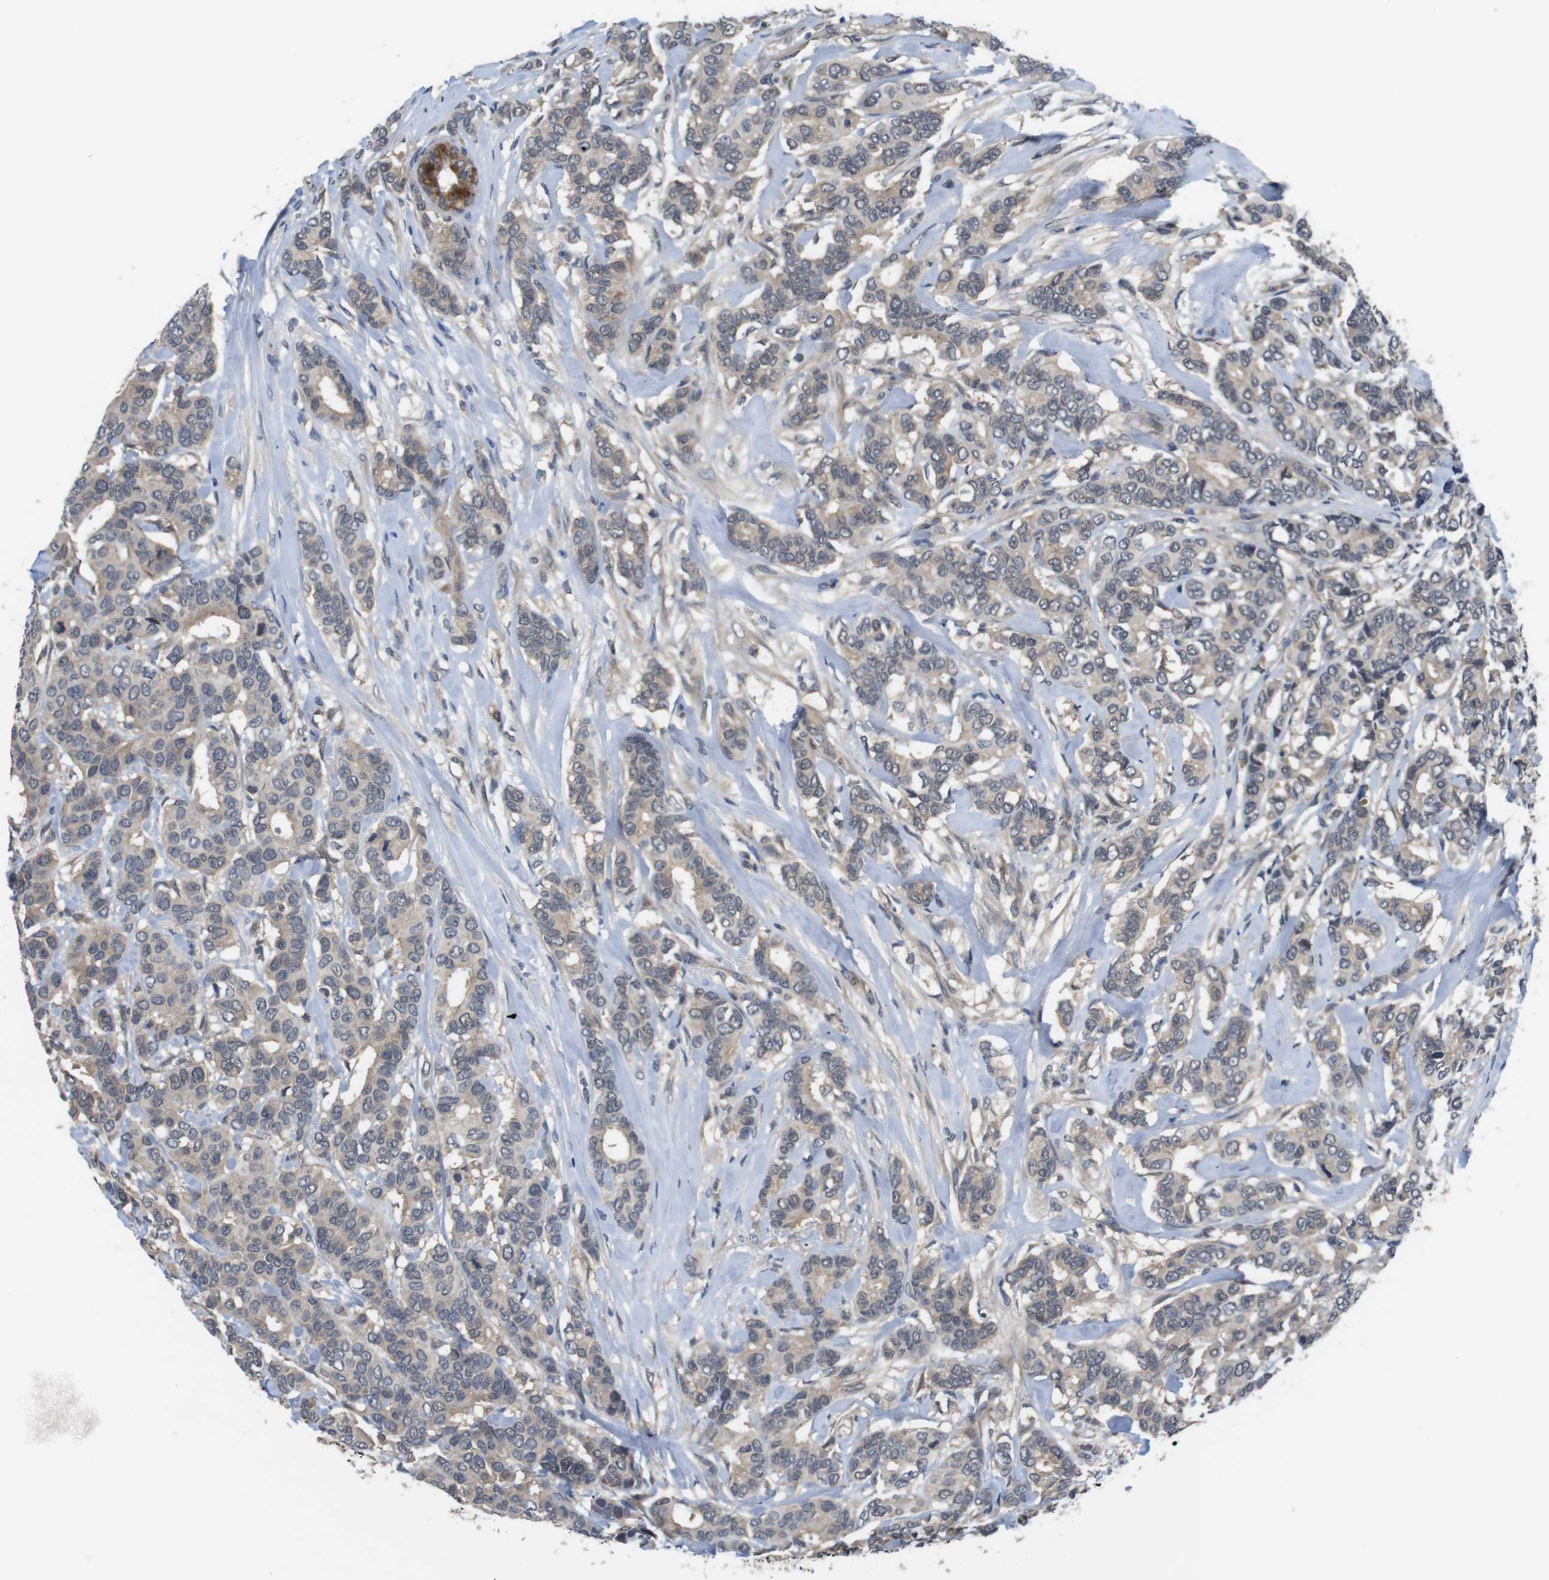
{"staining": {"intensity": "weak", "quantity": ">75%", "location": "cytoplasmic/membranous"}, "tissue": "breast cancer", "cell_type": "Tumor cells", "image_type": "cancer", "snomed": [{"axis": "morphology", "description": "Duct carcinoma"}, {"axis": "topography", "description": "Breast"}], "caption": "Tumor cells show low levels of weak cytoplasmic/membranous expression in about >75% of cells in breast cancer (invasive ductal carcinoma).", "gene": "FADD", "patient": {"sex": "female", "age": 87}}